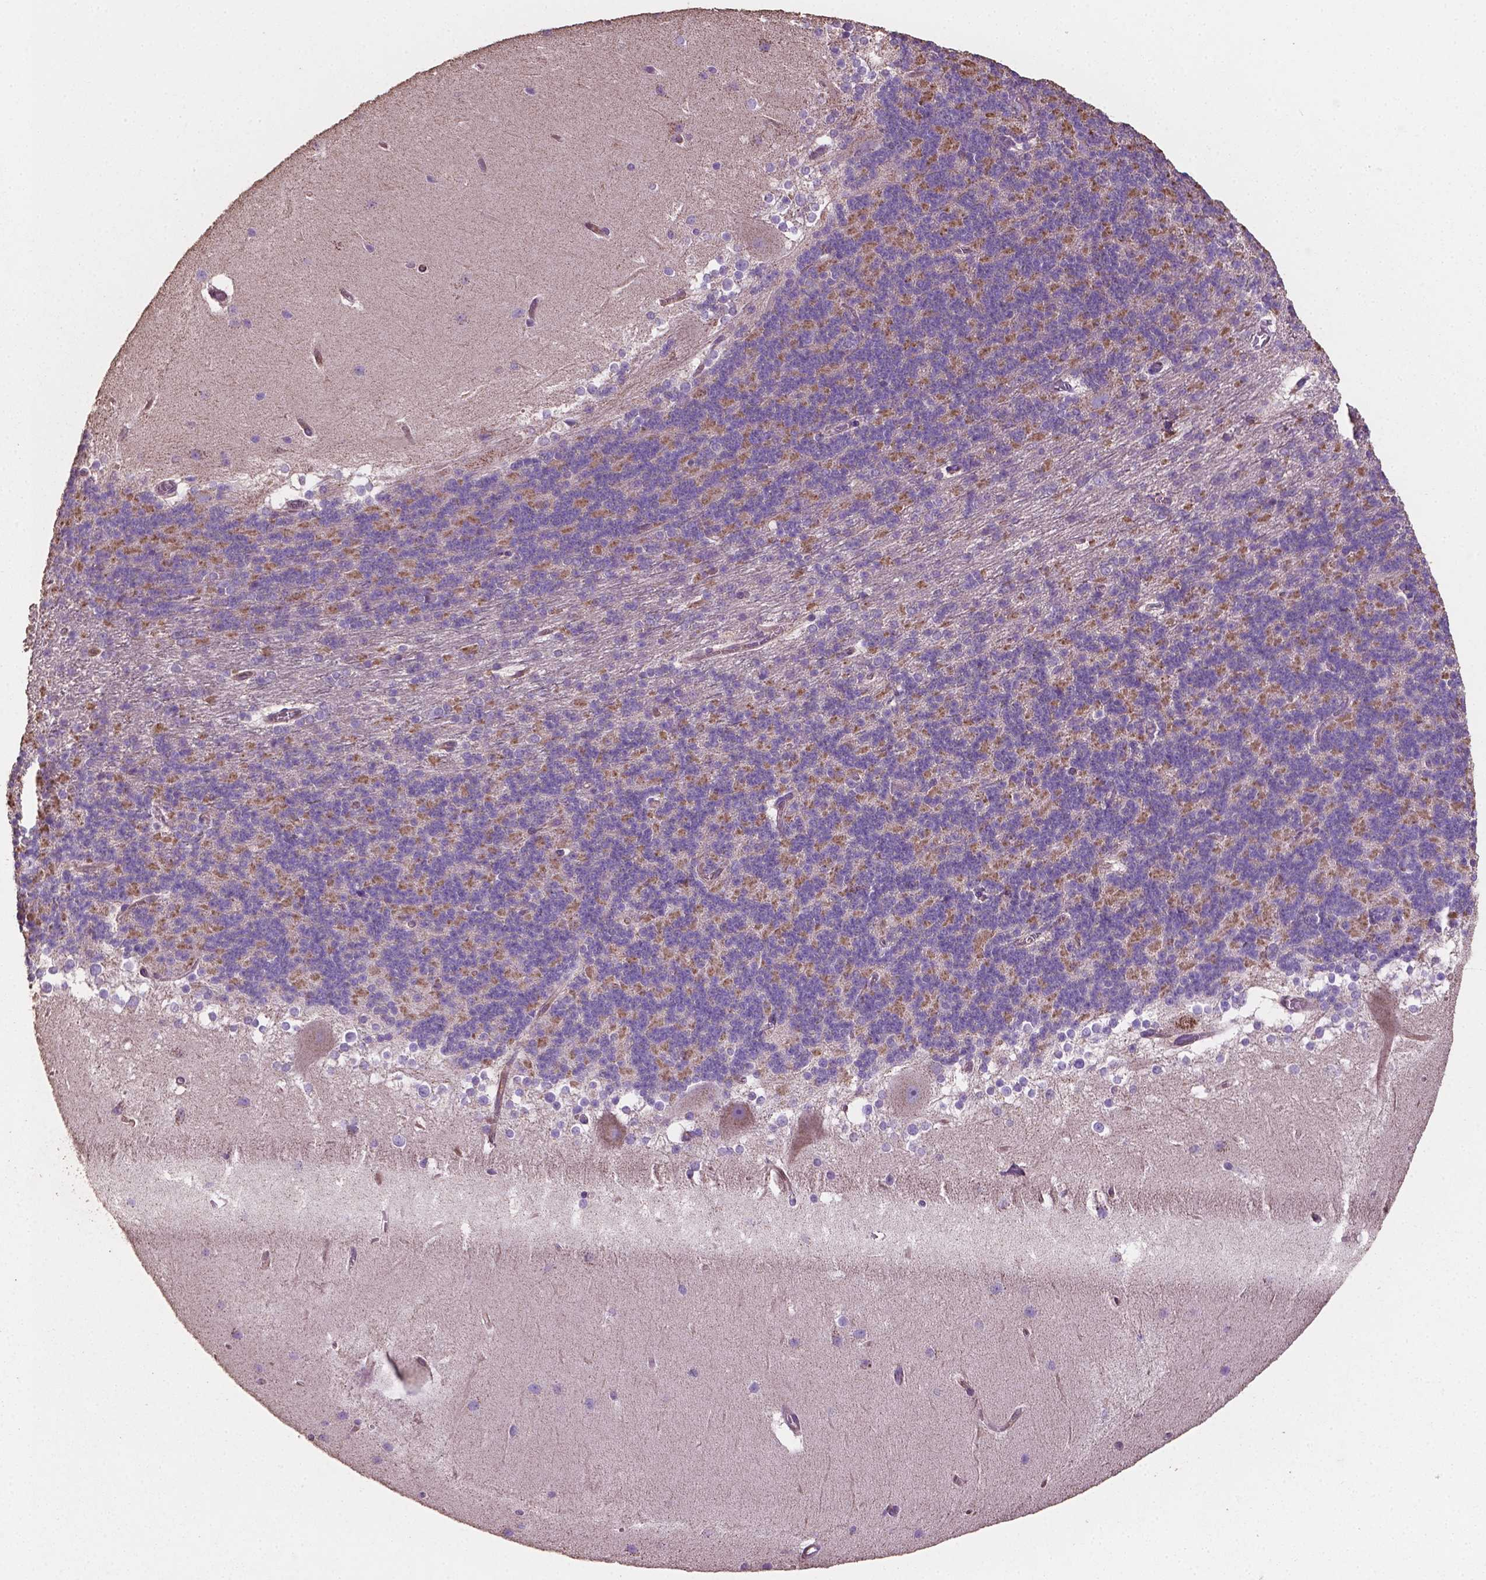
{"staining": {"intensity": "moderate", "quantity": "25%-75%", "location": "cytoplasmic/membranous"}, "tissue": "cerebellum", "cell_type": "Cells in granular layer", "image_type": "normal", "snomed": [{"axis": "morphology", "description": "Normal tissue, NOS"}, {"axis": "topography", "description": "Cerebellum"}], "caption": "DAB (3,3'-diaminobenzidine) immunohistochemical staining of normal cerebellum exhibits moderate cytoplasmic/membranous protein positivity in about 25%-75% of cells in granular layer.", "gene": "COMMD4", "patient": {"sex": "female", "age": 19}}